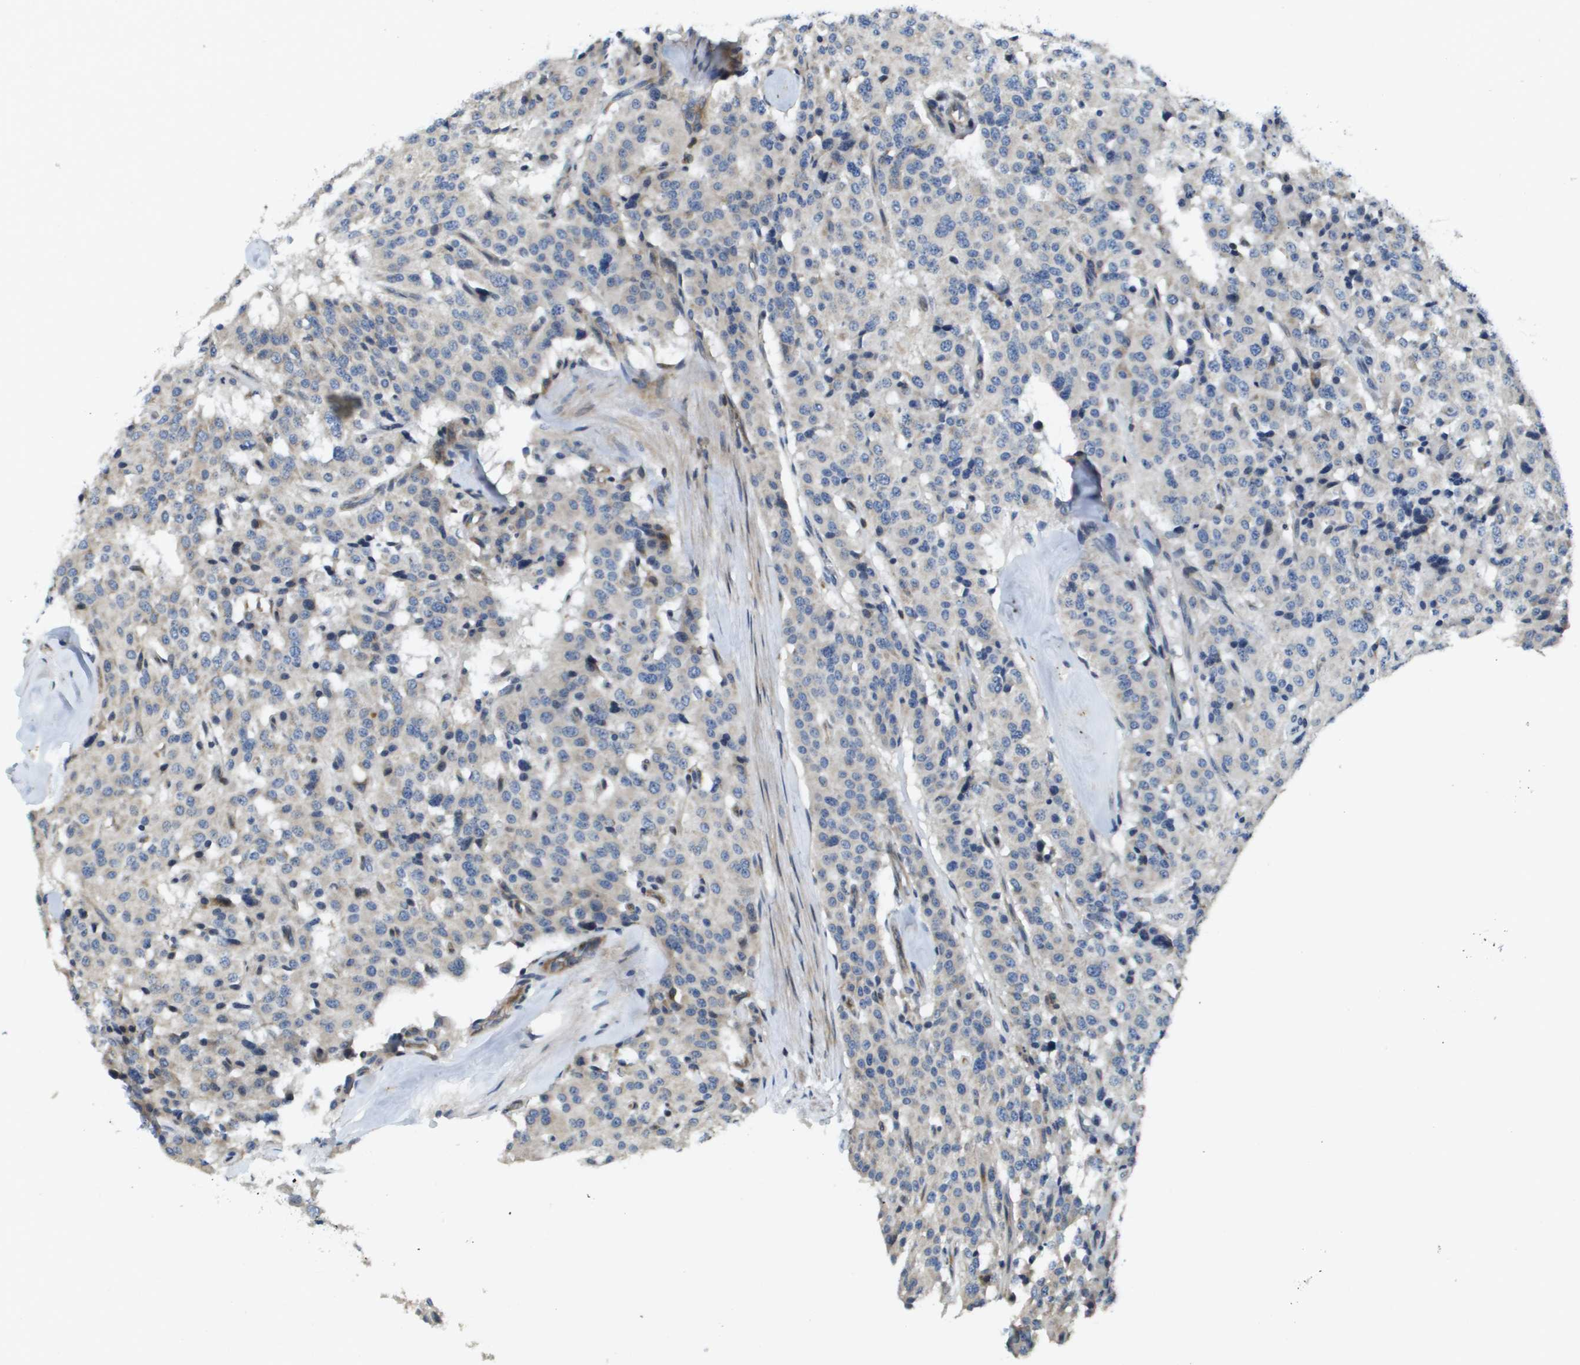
{"staining": {"intensity": "weak", "quantity": "<25%", "location": "cytoplasmic/membranous"}, "tissue": "carcinoid", "cell_type": "Tumor cells", "image_type": "cancer", "snomed": [{"axis": "morphology", "description": "Carcinoid, malignant, NOS"}, {"axis": "topography", "description": "Lung"}], "caption": "DAB (3,3'-diaminobenzidine) immunohistochemical staining of human malignant carcinoid demonstrates no significant expression in tumor cells. (Stains: DAB (3,3'-diaminobenzidine) IHC with hematoxylin counter stain, Microscopy: brightfield microscopy at high magnification).", "gene": "SCN4B", "patient": {"sex": "male", "age": 30}}